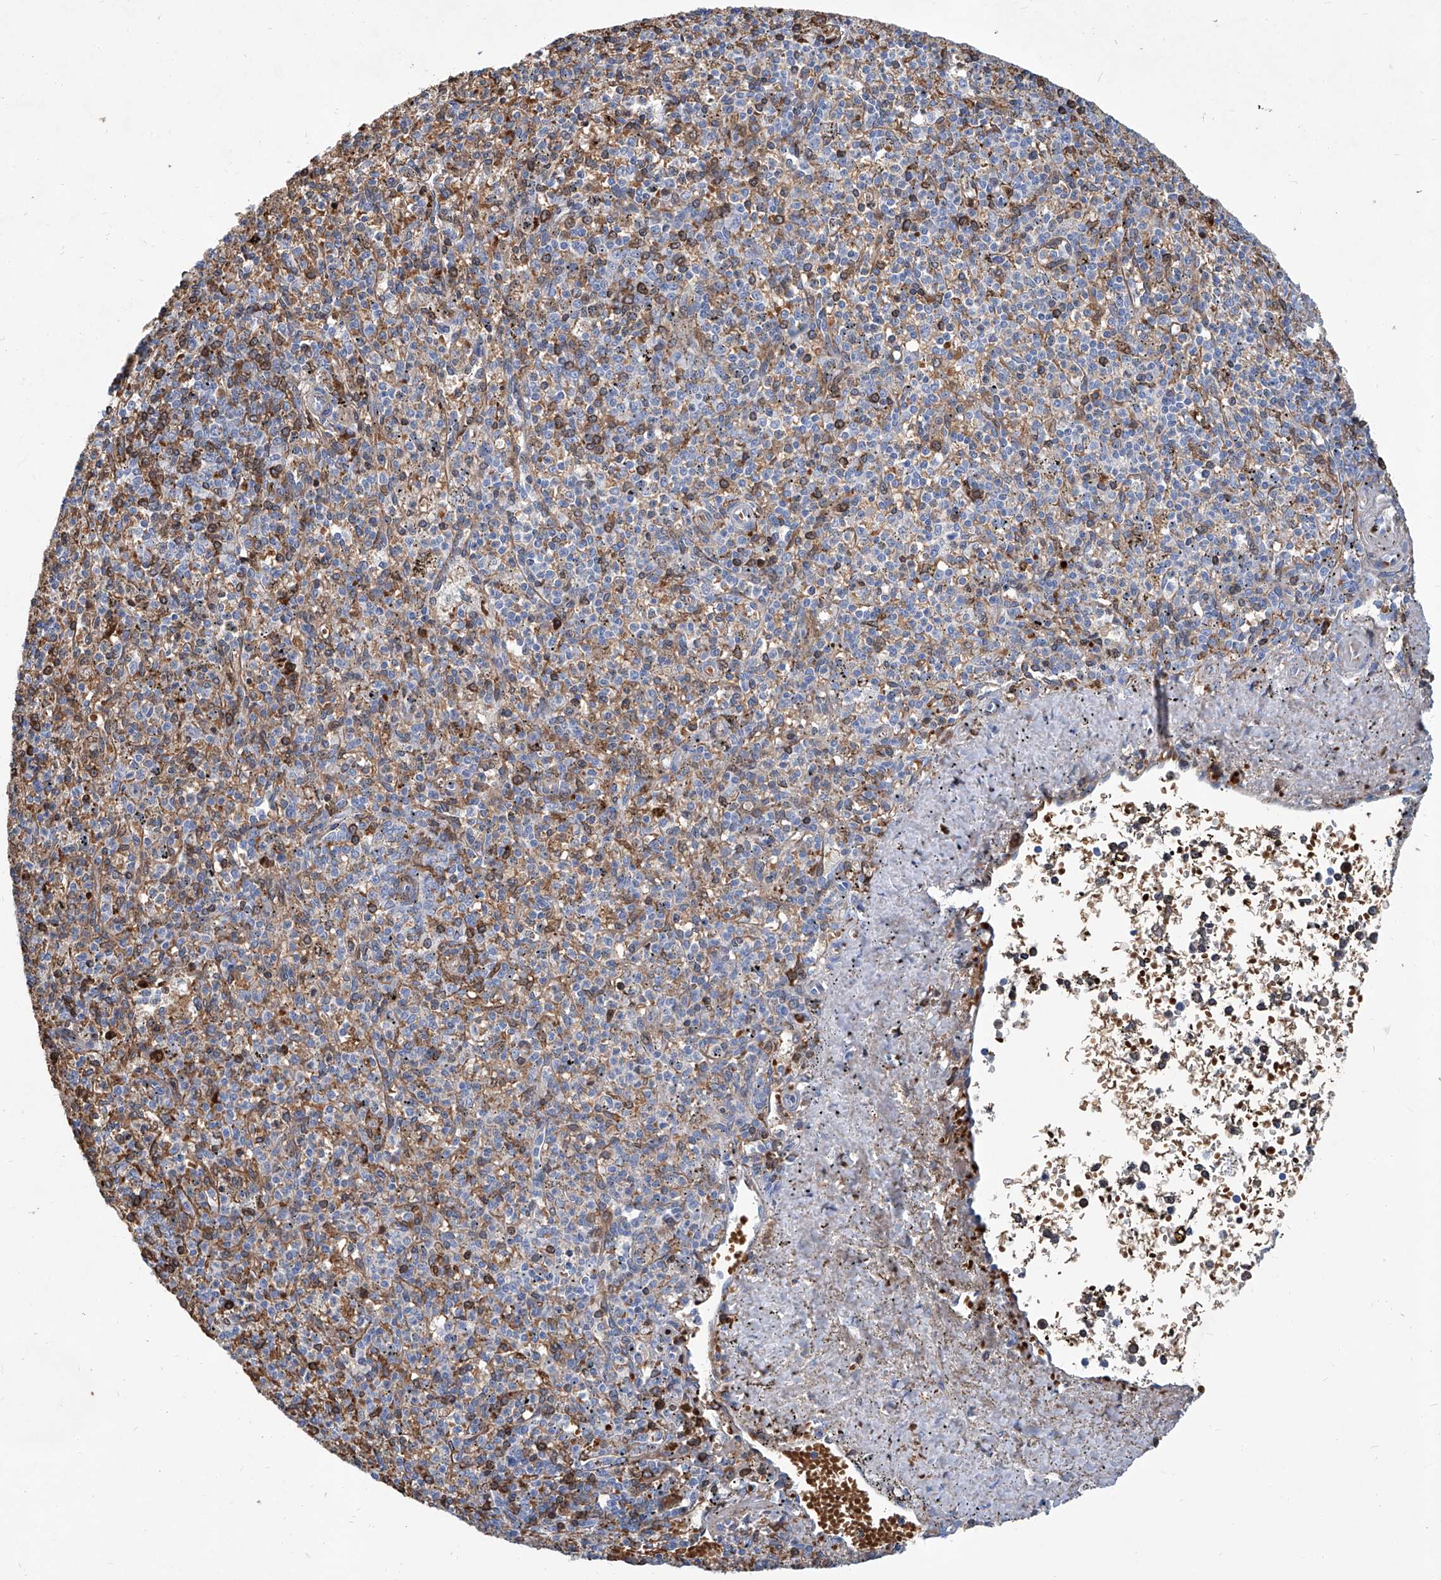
{"staining": {"intensity": "moderate", "quantity": "<25%", "location": "cytoplasmic/membranous"}, "tissue": "spleen", "cell_type": "Cells in red pulp", "image_type": "normal", "snomed": [{"axis": "morphology", "description": "Normal tissue, NOS"}, {"axis": "topography", "description": "Spleen"}], "caption": "This histopathology image demonstrates immunohistochemistry (IHC) staining of normal human spleen, with low moderate cytoplasmic/membranous staining in approximately <25% of cells in red pulp.", "gene": "FPR2", "patient": {"sex": "male", "age": 72}}